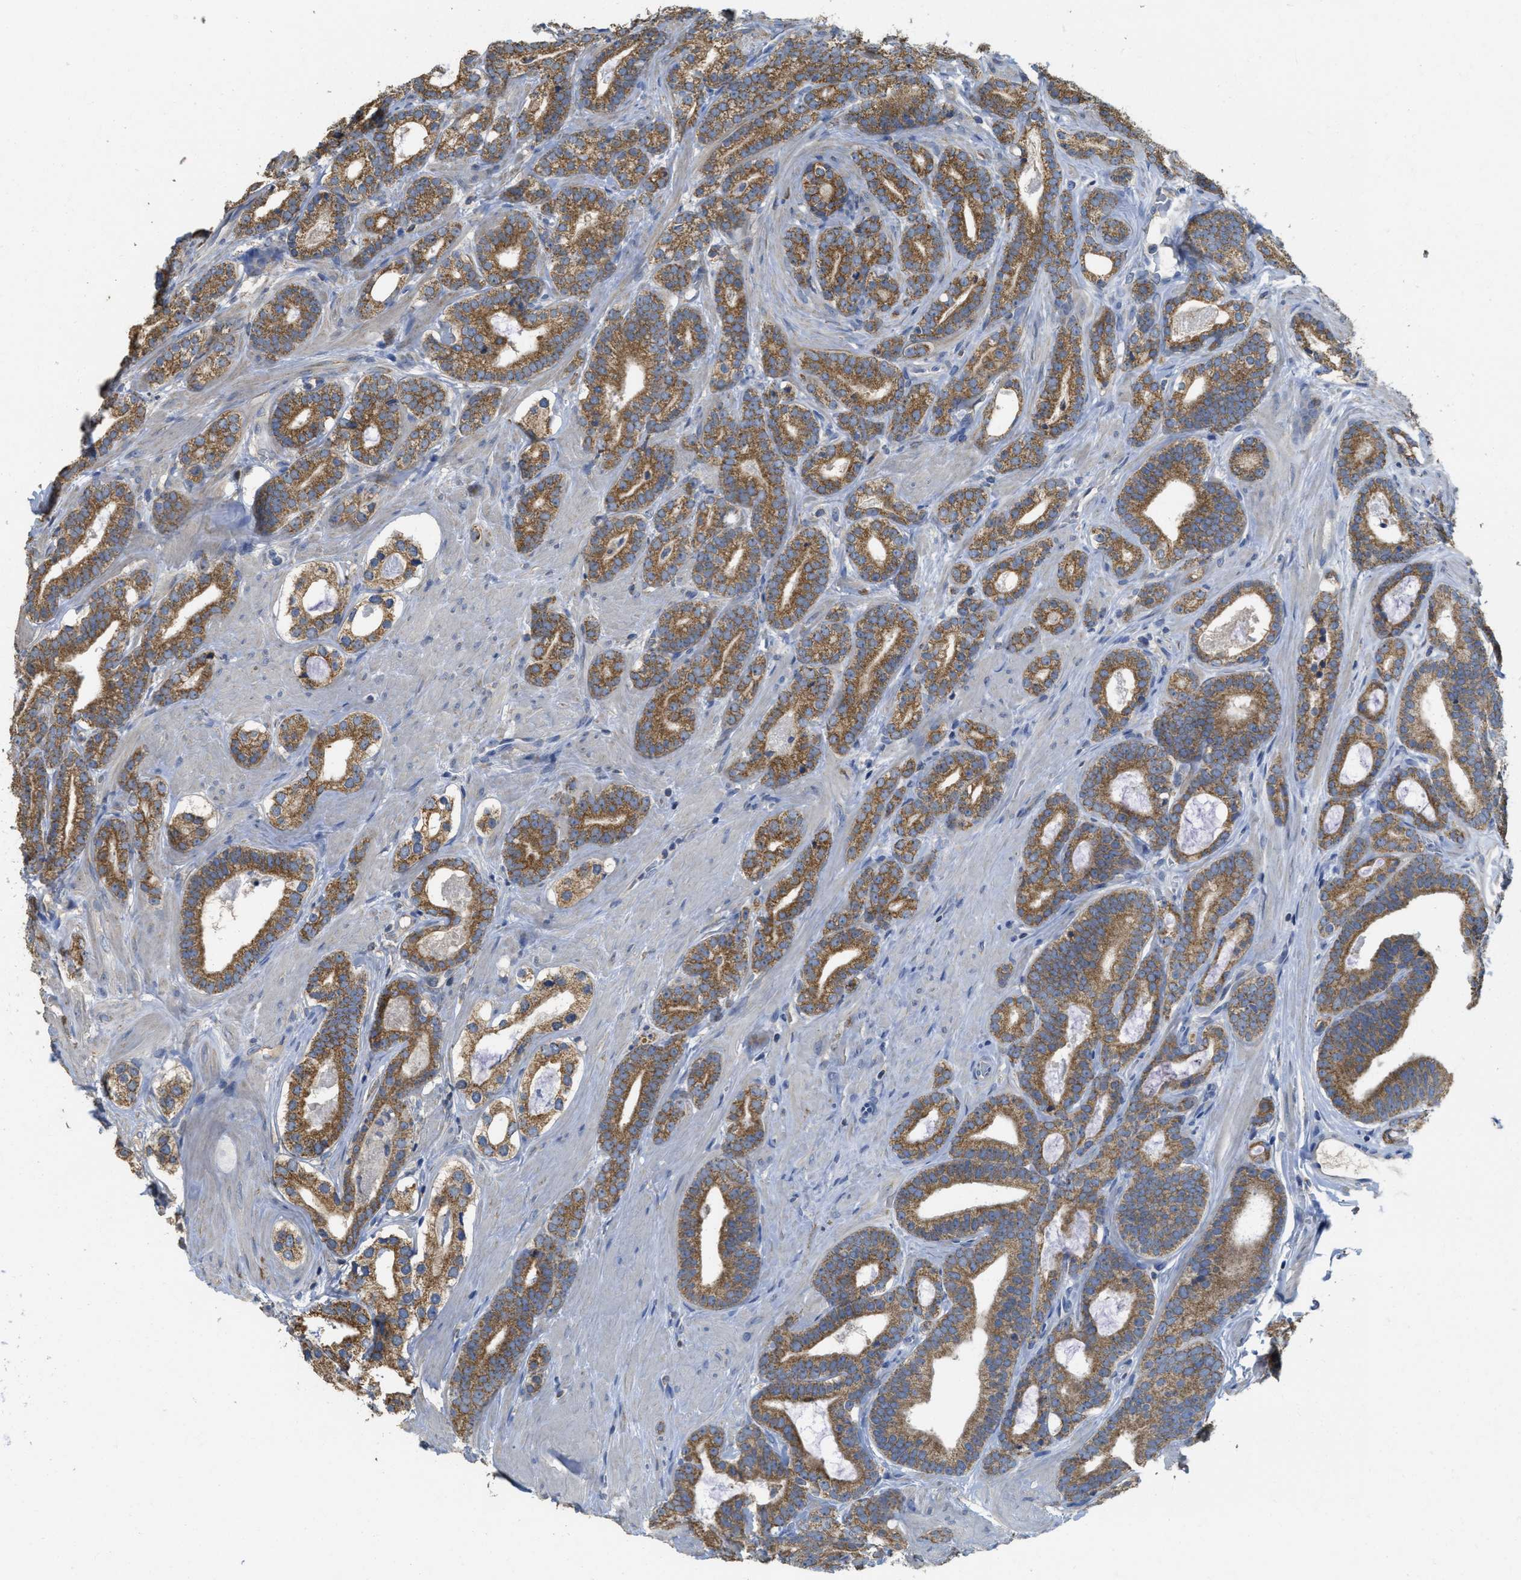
{"staining": {"intensity": "moderate", "quantity": ">75%", "location": "cytoplasmic/membranous"}, "tissue": "prostate cancer", "cell_type": "Tumor cells", "image_type": "cancer", "snomed": [{"axis": "morphology", "description": "Adenocarcinoma, High grade"}, {"axis": "topography", "description": "Prostate"}], "caption": "This image reveals IHC staining of prostate cancer (high-grade adenocarcinoma), with medium moderate cytoplasmic/membranous positivity in about >75% of tumor cells.", "gene": "SFXN2", "patient": {"sex": "male", "age": 60}}